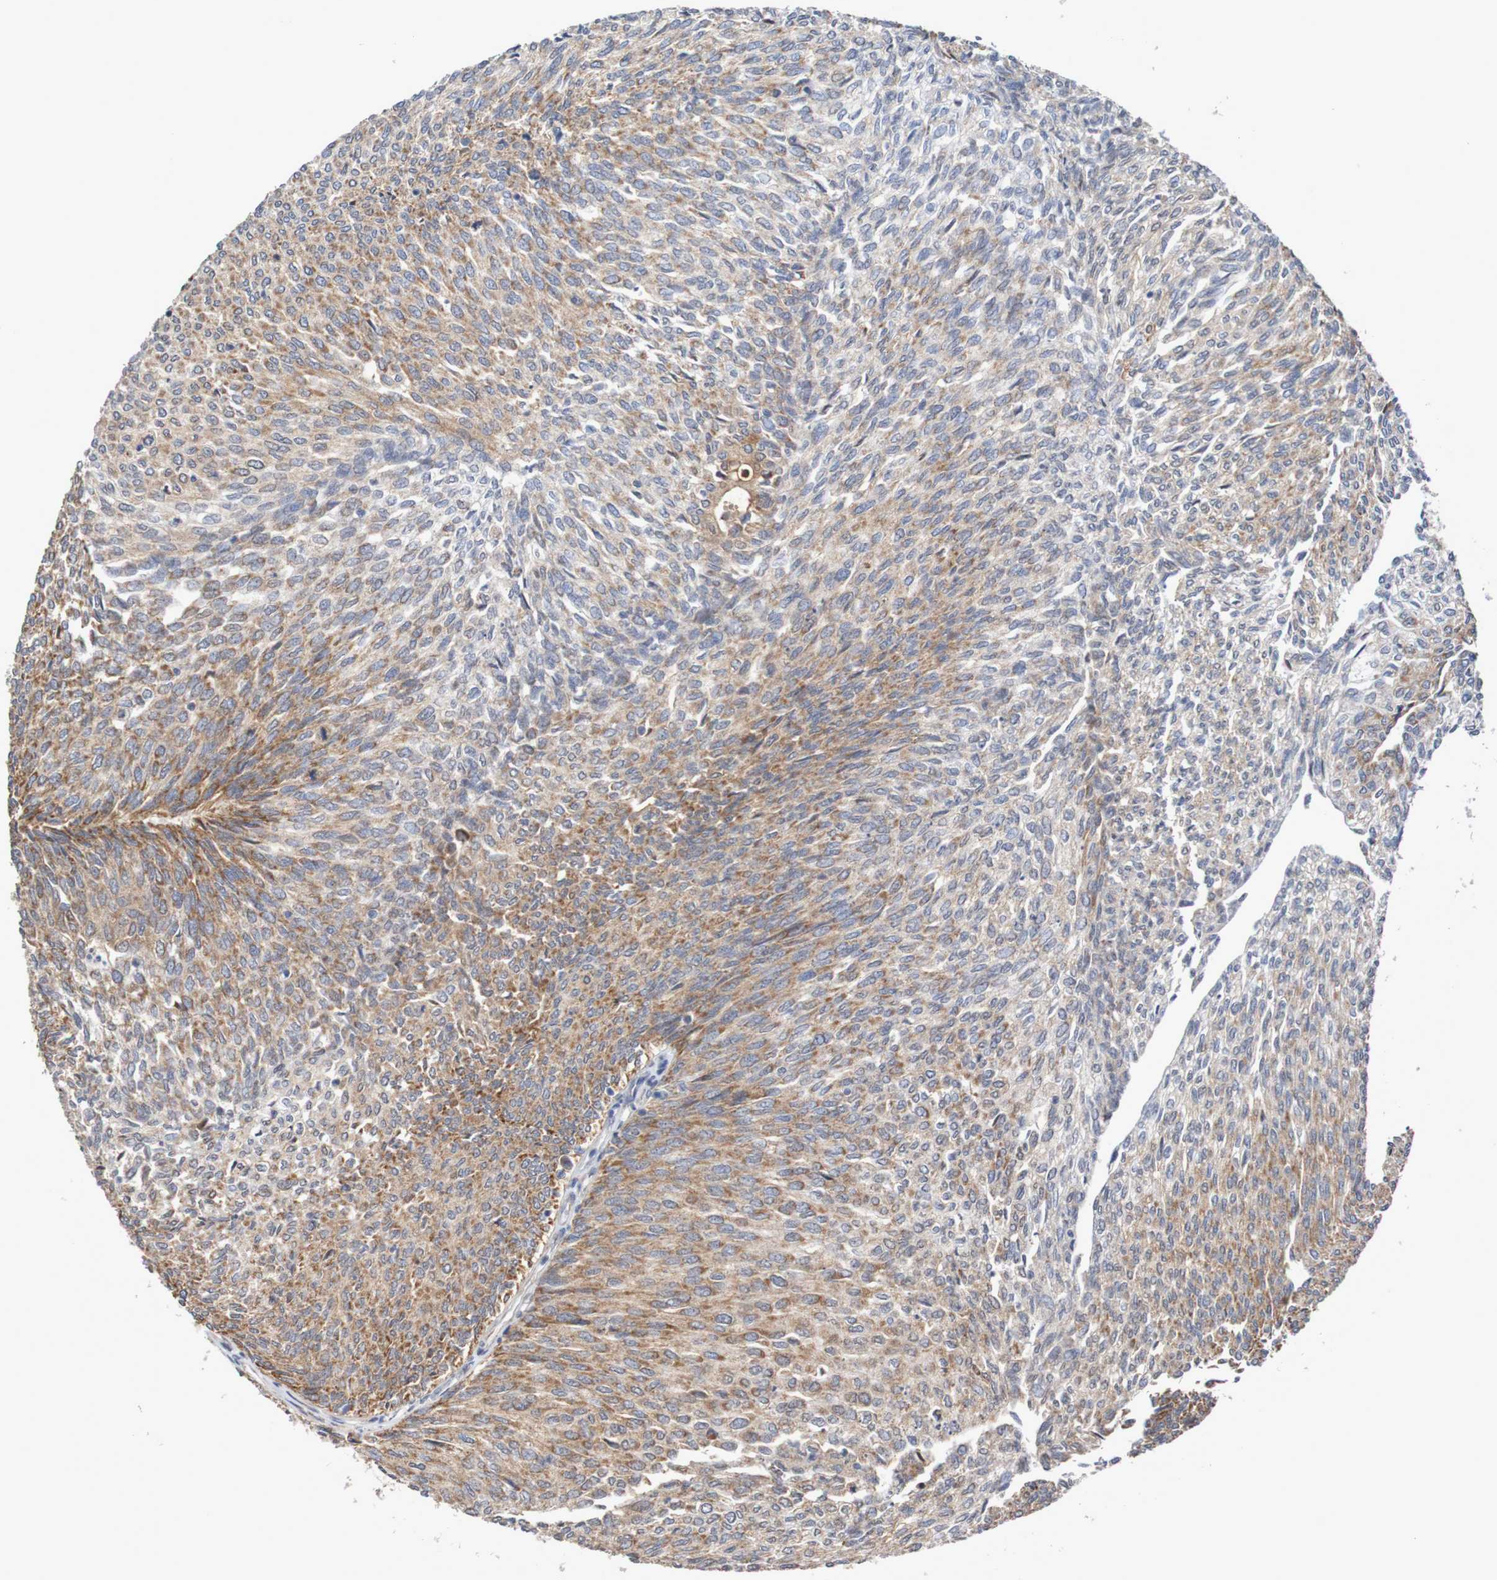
{"staining": {"intensity": "weak", "quantity": "25%-75%", "location": "cytoplasmic/membranous"}, "tissue": "urothelial cancer", "cell_type": "Tumor cells", "image_type": "cancer", "snomed": [{"axis": "morphology", "description": "Urothelial carcinoma, Low grade"}, {"axis": "topography", "description": "Urinary bladder"}], "caption": "This photomicrograph shows IHC staining of urothelial carcinoma (low-grade), with low weak cytoplasmic/membranous positivity in approximately 25%-75% of tumor cells.", "gene": "DVL1", "patient": {"sex": "female", "age": 79}}